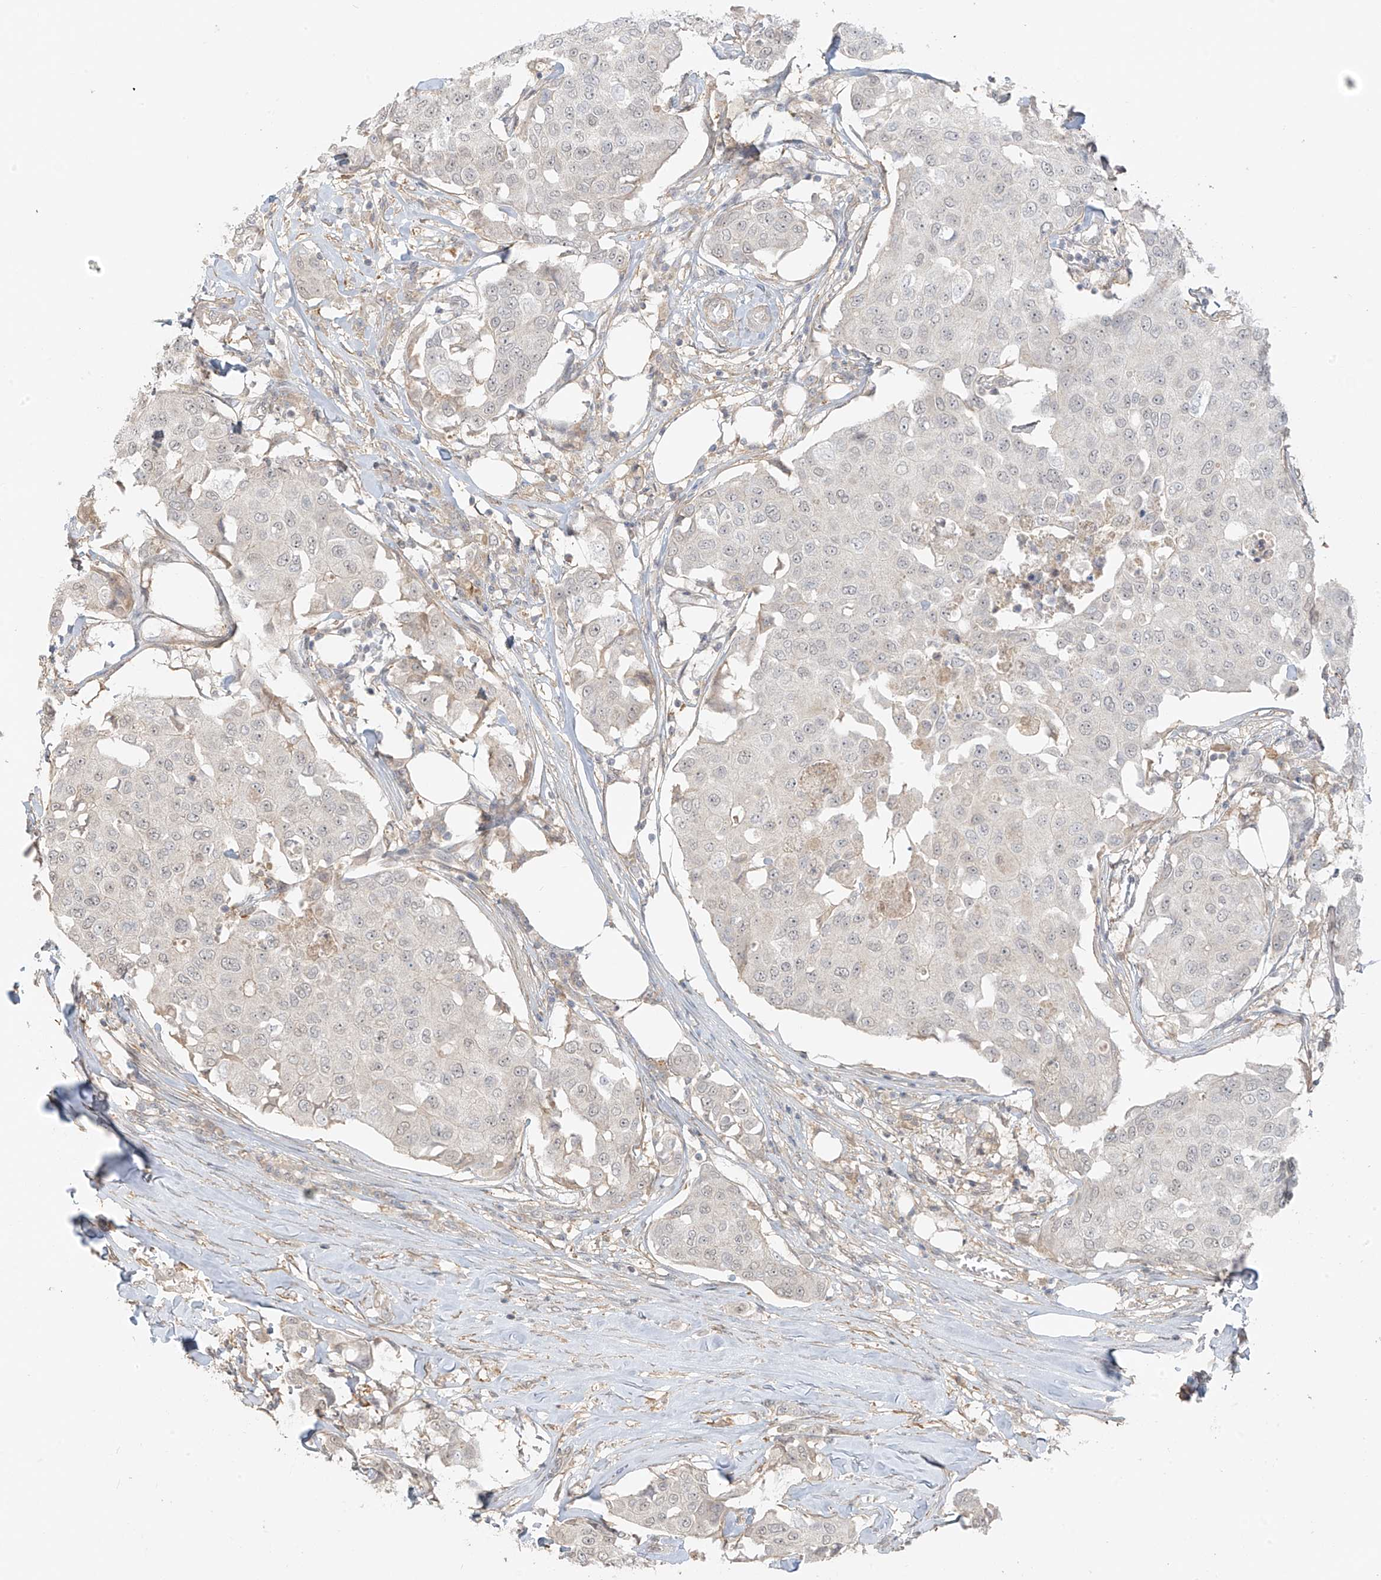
{"staining": {"intensity": "negative", "quantity": "none", "location": "none"}, "tissue": "breast cancer", "cell_type": "Tumor cells", "image_type": "cancer", "snomed": [{"axis": "morphology", "description": "Duct carcinoma"}, {"axis": "topography", "description": "Breast"}], "caption": "This is an immunohistochemistry image of breast cancer (infiltrating ductal carcinoma). There is no positivity in tumor cells.", "gene": "ABCD1", "patient": {"sex": "female", "age": 80}}